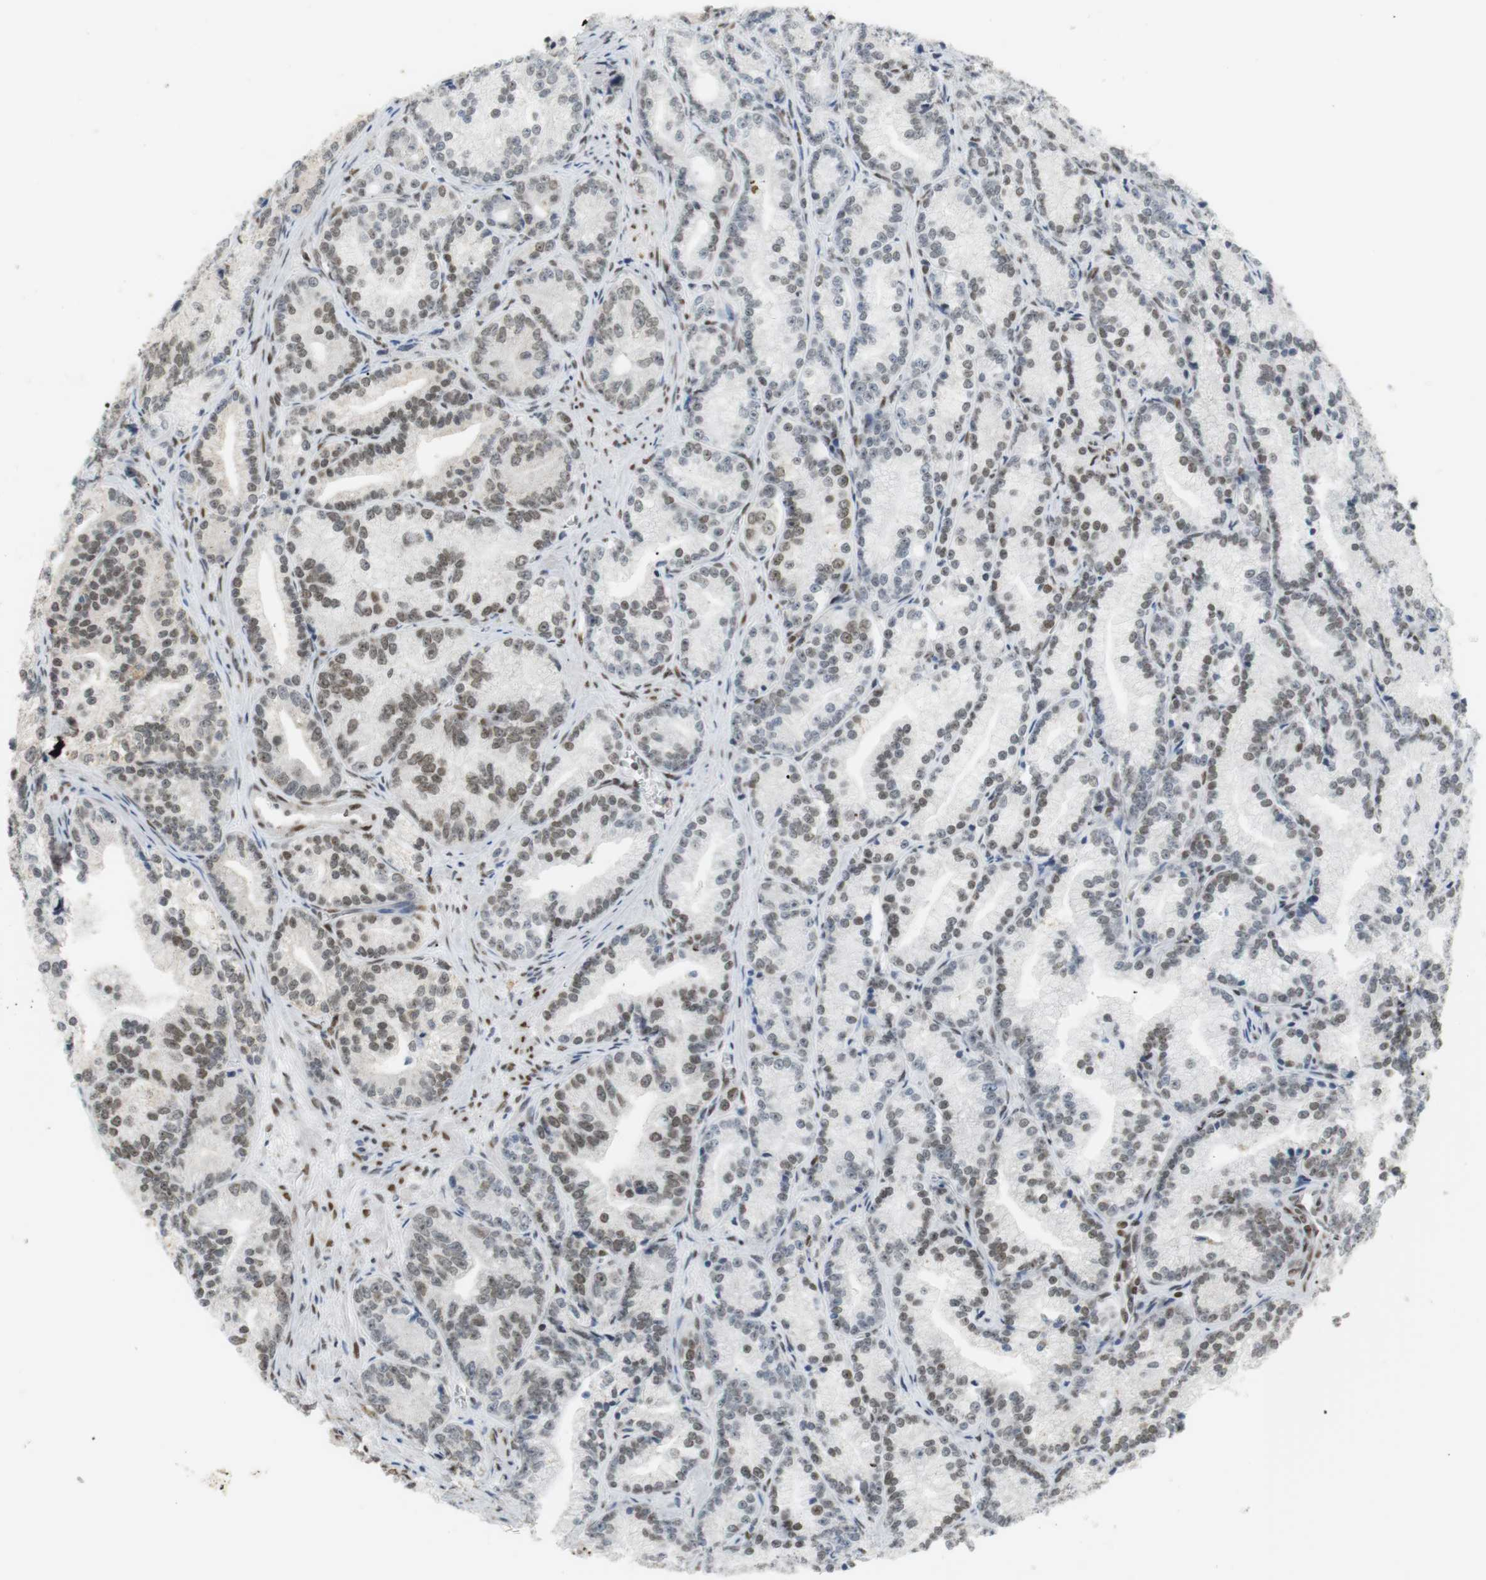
{"staining": {"intensity": "moderate", "quantity": "25%-75%", "location": "nuclear"}, "tissue": "prostate cancer", "cell_type": "Tumor cells", "image_type": "cancer", "snomed": [{"axis": "morphology", "description": "Adenocarcinoma, Low grade"}, {"axis": "topography", "description": "Prostate"}], "caption": "Approximately 25%-75% of tumor cells in human prostate low-grade adenocarcinoma show moderate nuclear protein positivity as visualized by brown immunohistochemical staining.", "gene": "BMI1", "patient": {"sex": "male", "age": 89}}